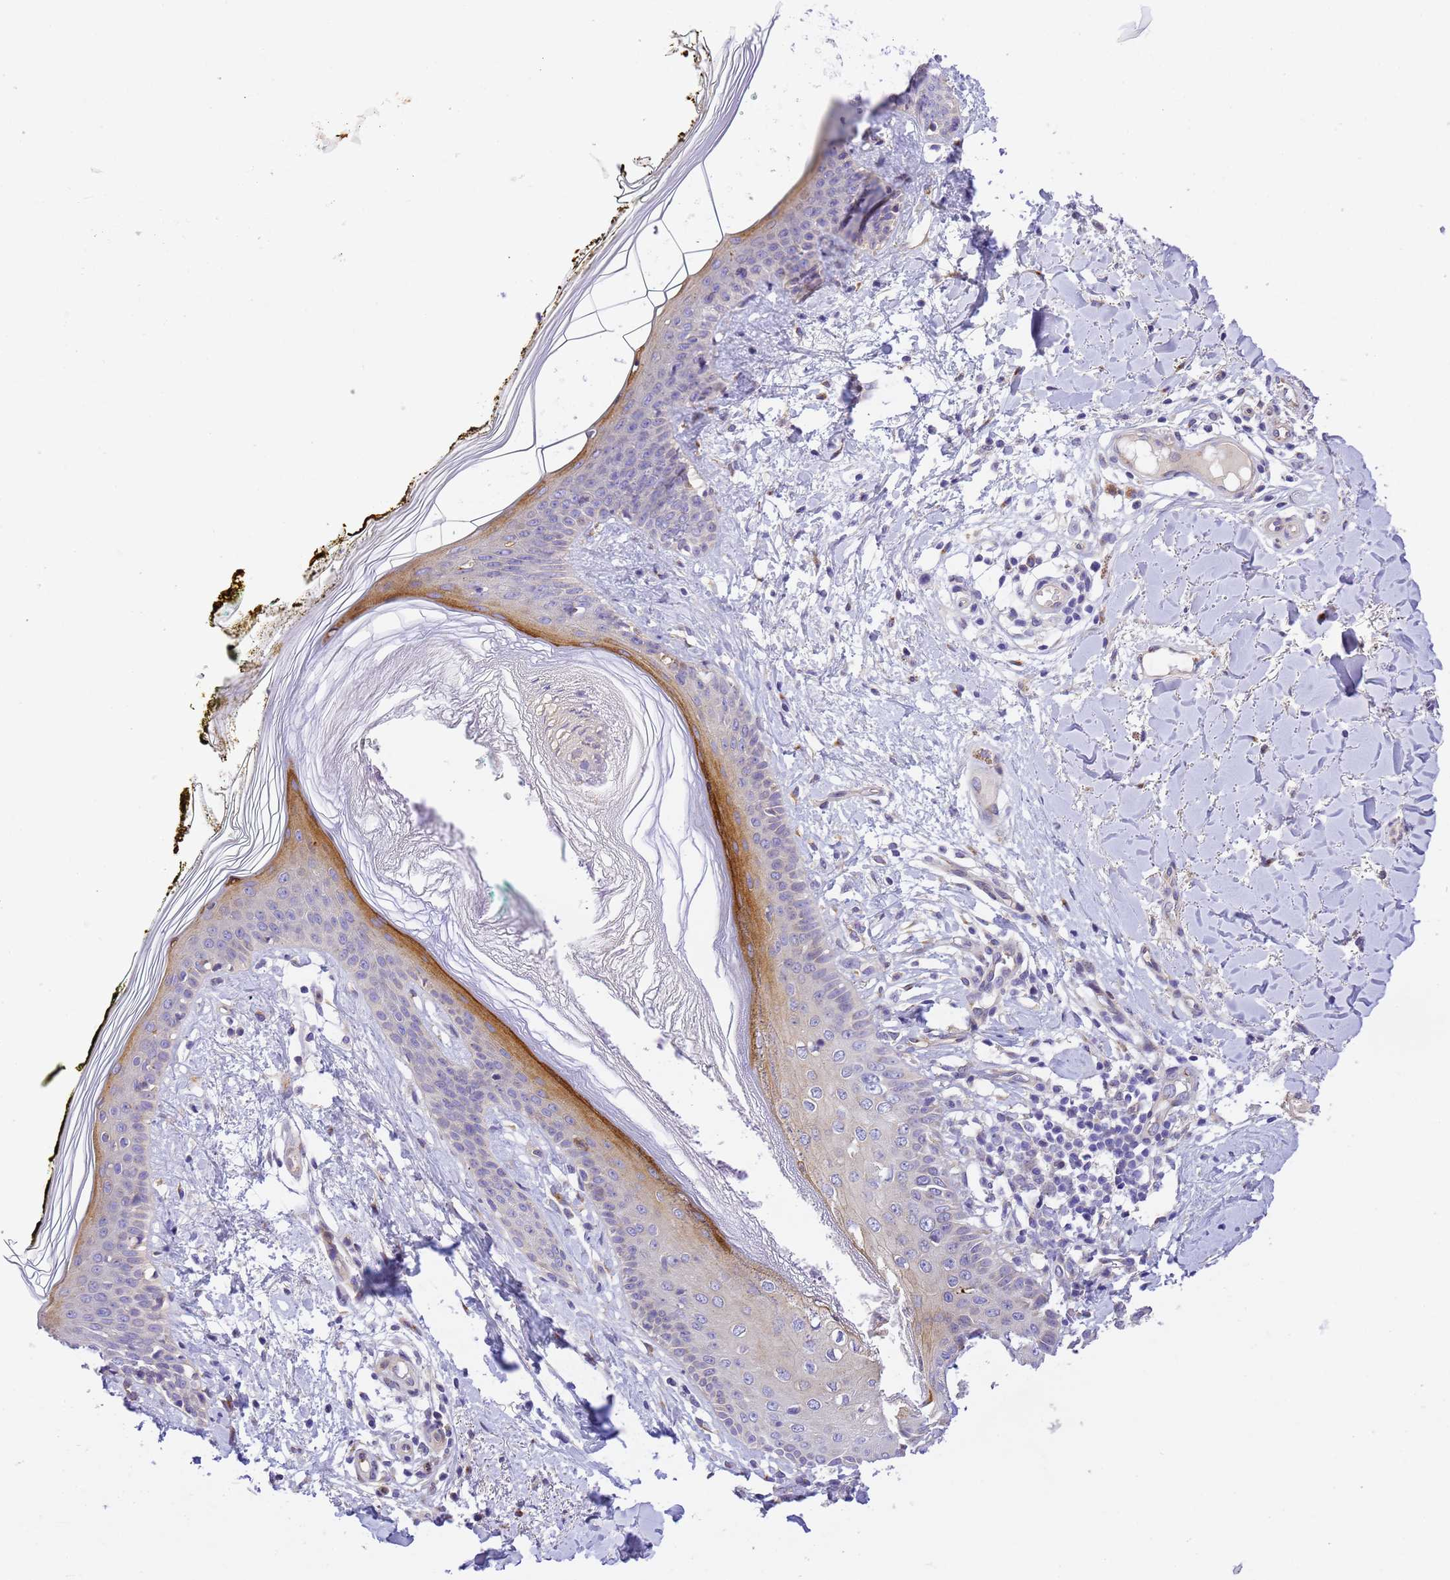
{"staining": {"intensity": "weak", "quantity": ">75%", "location": "cytoplasmic/membranous"}, "tissue": "skin", "cell_type": "Fibroblasts", "image_type": "normal", "snomed": [{"axis": "morphology", "description": "Normal tissue, NOS"}, {"axis": "topography", "description": "Skin"}], "caption": "Immunohistochemical staining of benign skin exhibits low levels of weak cytoplasmic/membranous expression in approximately >75% of fibroblasts.", "gene": "RHBDD3", "patient": {"sex": "female", "age": 34}}